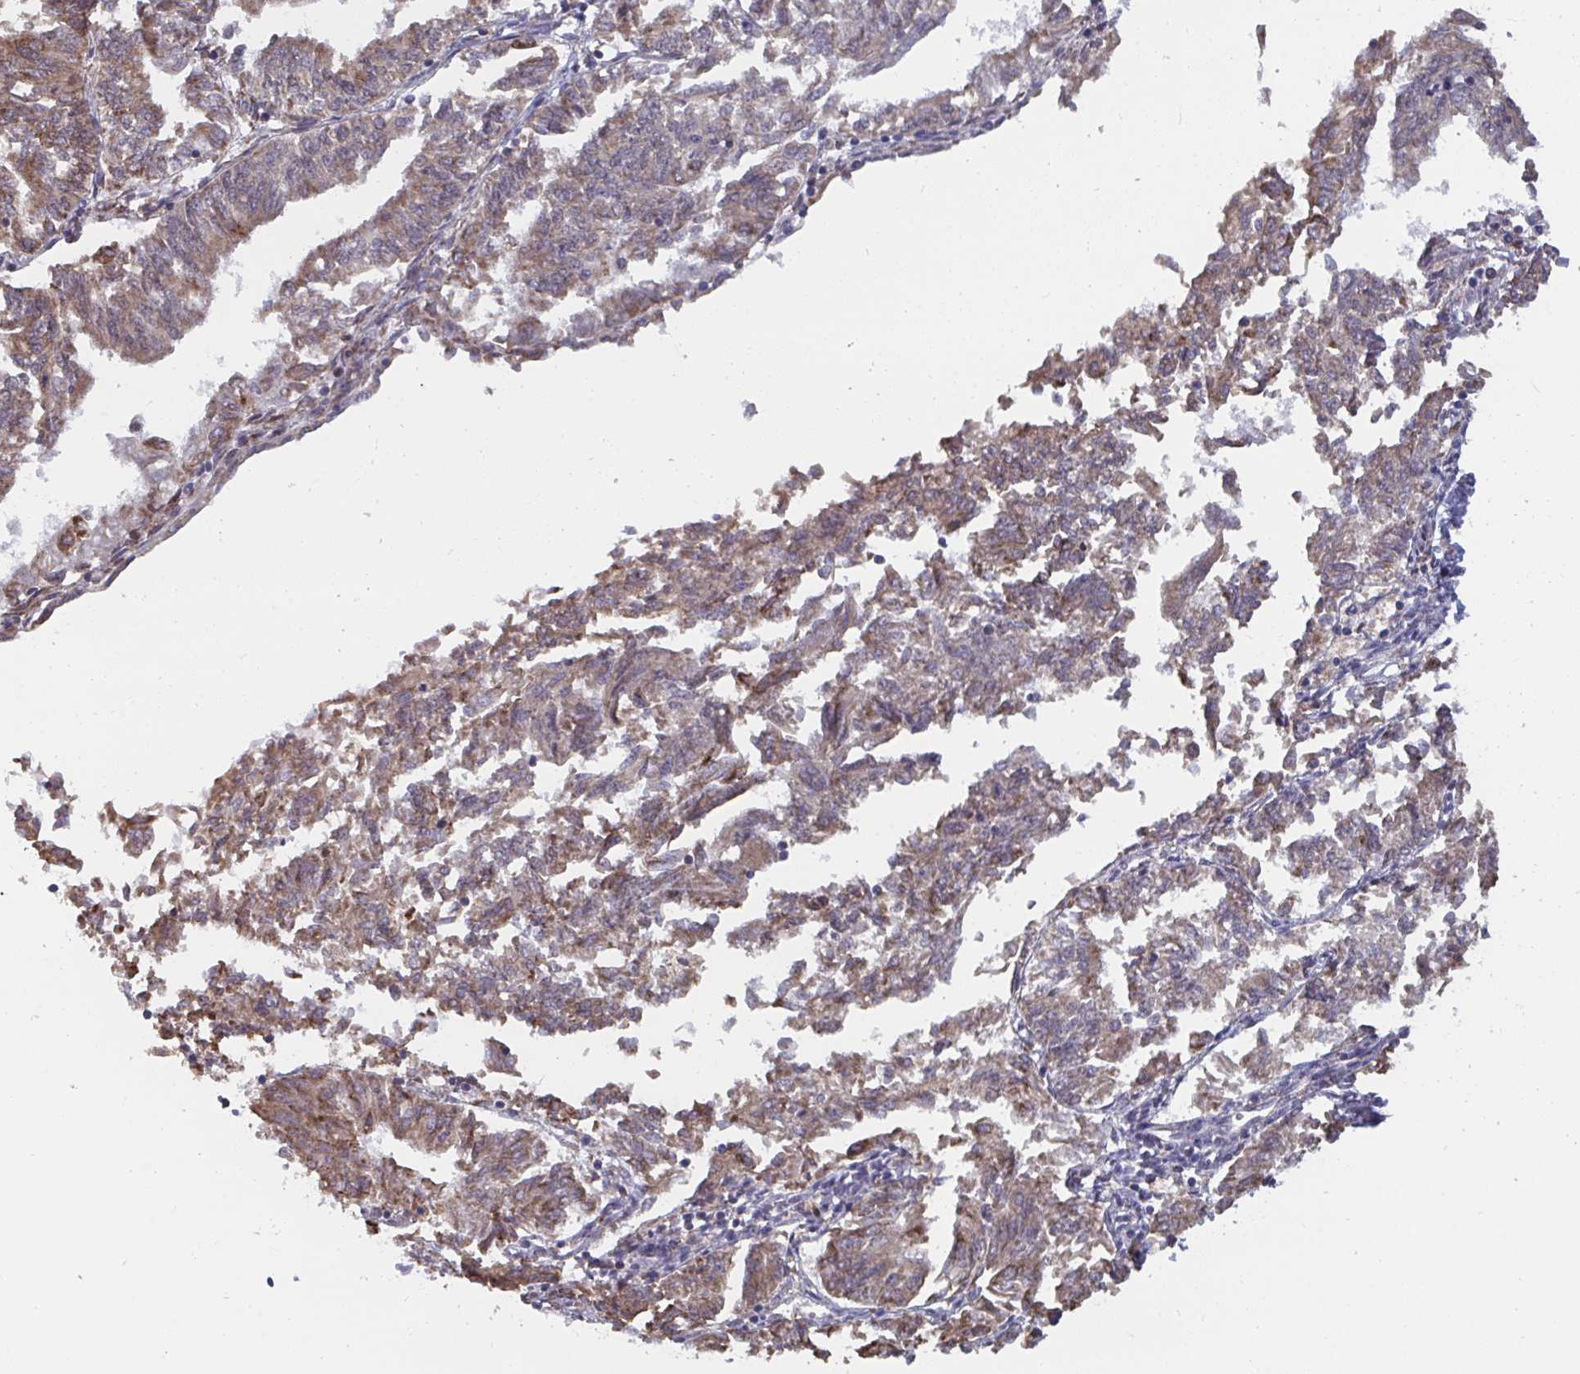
{"staining": {"intensity": "moderate", "quantity": ">75%", "location": "cytoplasmic/membranous"}, "tissue": "endometrial cancer", "cell_type": "Tumor cells", "image_type": "cancer", "snomed": [{"axis": "morphology", "description": "Adenocarcinoma, NOS"}, {"axis": "topography", "description": "Endometrium"}], "caption": "Endometrial cancer stained with DAB (3,3'-diaminobenzidine) immunohistochemistry demonstrates medium levels of moderate cytoplasmic/membranous positivity in approximately >75% of tumor cells. (DAB IHC with brightfield microscopy, high magnification).", "gene": "ELAVL1", "patient": {"sex": "female", "age": 58}}